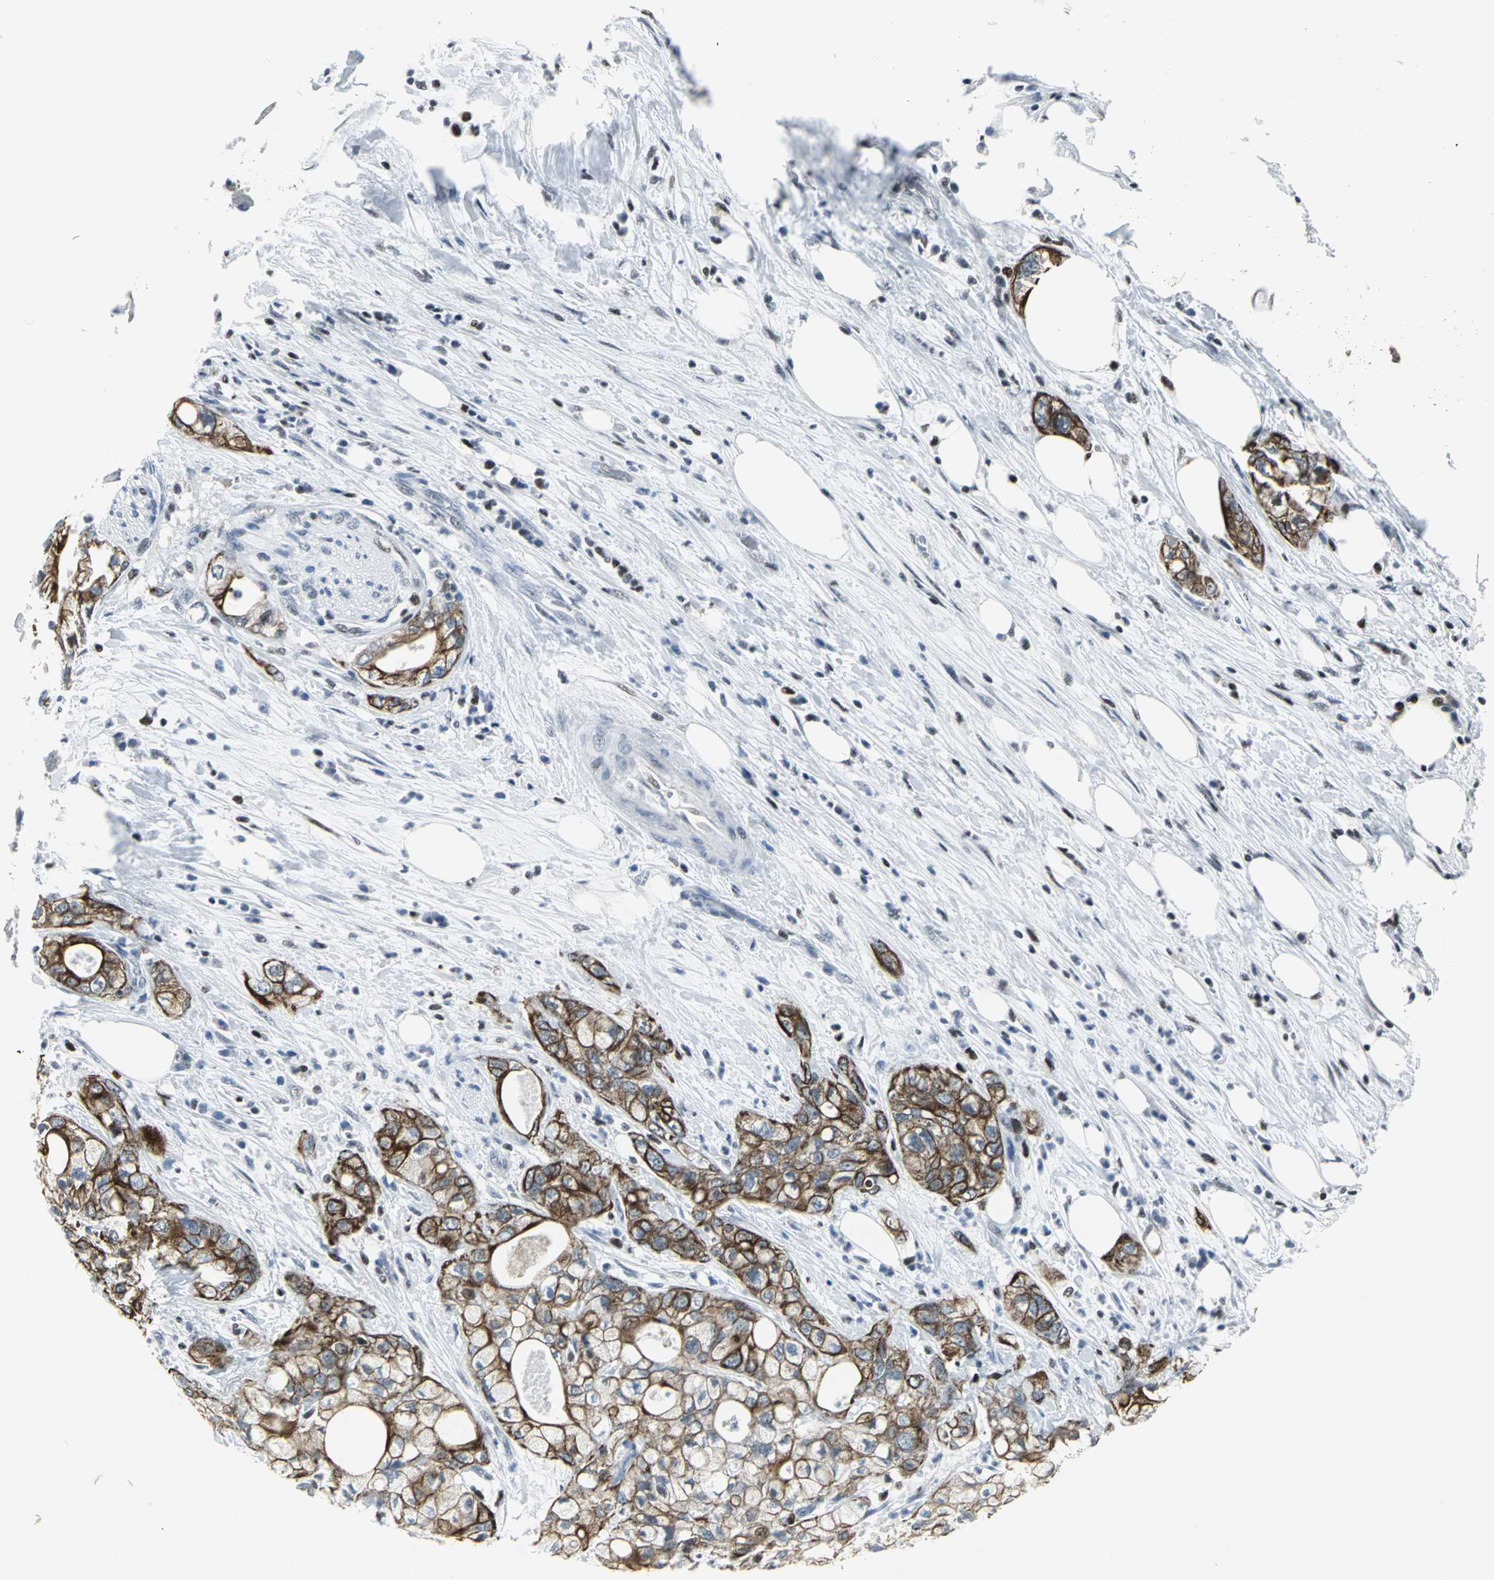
{"staining": {"intensity": "strong", "quantity": "25%-75%", "location": "cytoplasmic/membranous"}, "tissue": "pancreatic cancer", "cell_type": "Tumor cells", "image_type": "cancer", "snomed": [{"axis": "morphology", "description": "Adenocarcinoma, NOS"}, {"axis": "topography", "description": "Pancreas"}], "caption": "The micrograph exhibits staining of pancreatic cancer (adenocarcinoma), revealing strong cytoplasmic/membranous protein positivity (brown color) within tumor cells.", "gene": "RPA1", "patient": {"sex": "male", "age": 70}}